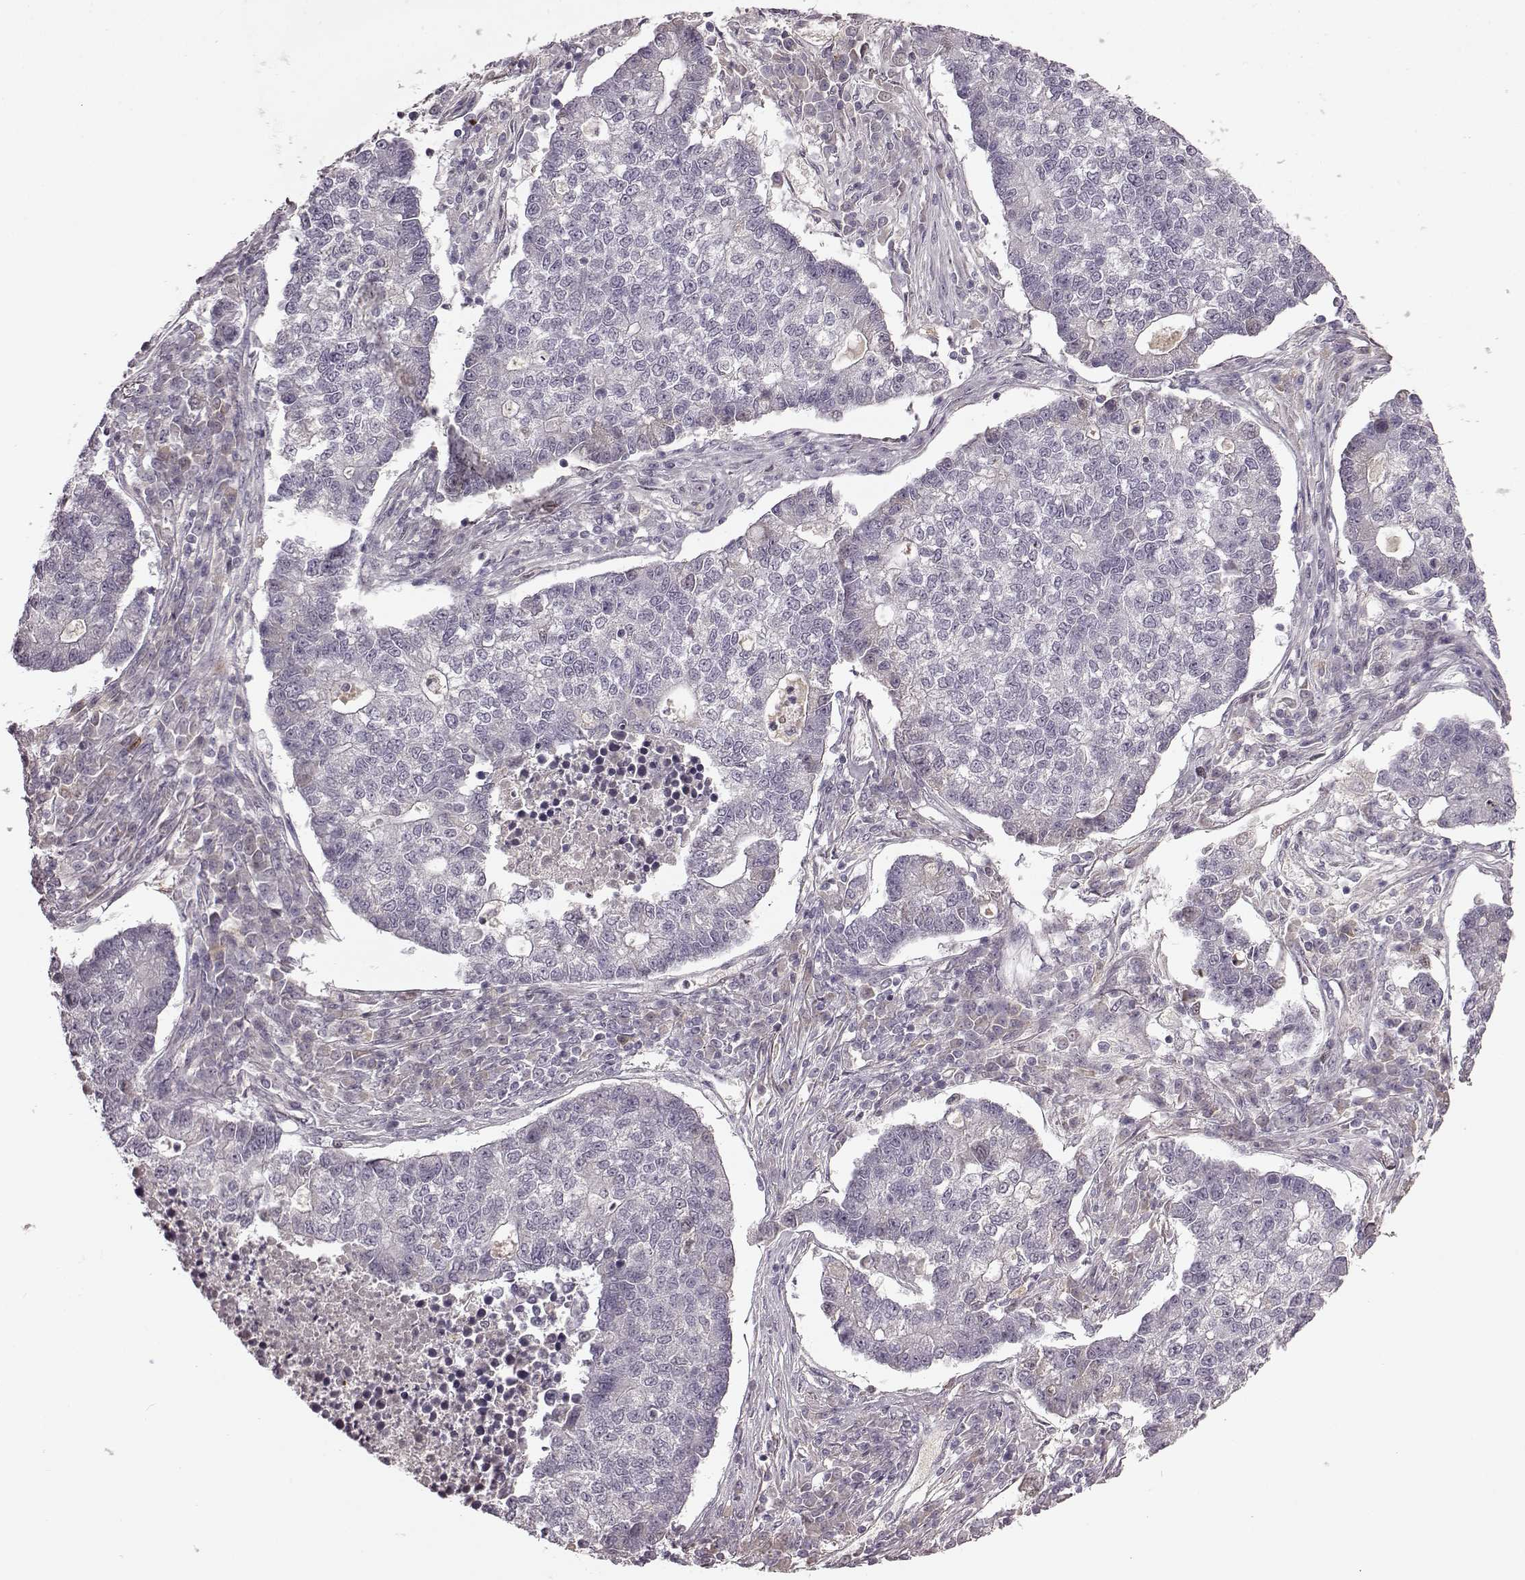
{"staining": {"intensity": "negative", "quantity": "none", "location": "none"}, "tissue": "lung cancer", "cell_type": "Tumor cells", "image_type": "cancer", "snomed": [{"axis": "morphology", "description": "Adenocarcinoma, NOS"}, {"axis": "topography", "description": "Lung"}], "caption": "Image shows no significant protein staining in tumor cells of adenocarcinoma (lung).", "gene": "CNGA3", "patient": {"sex": "male", "age": 57}}